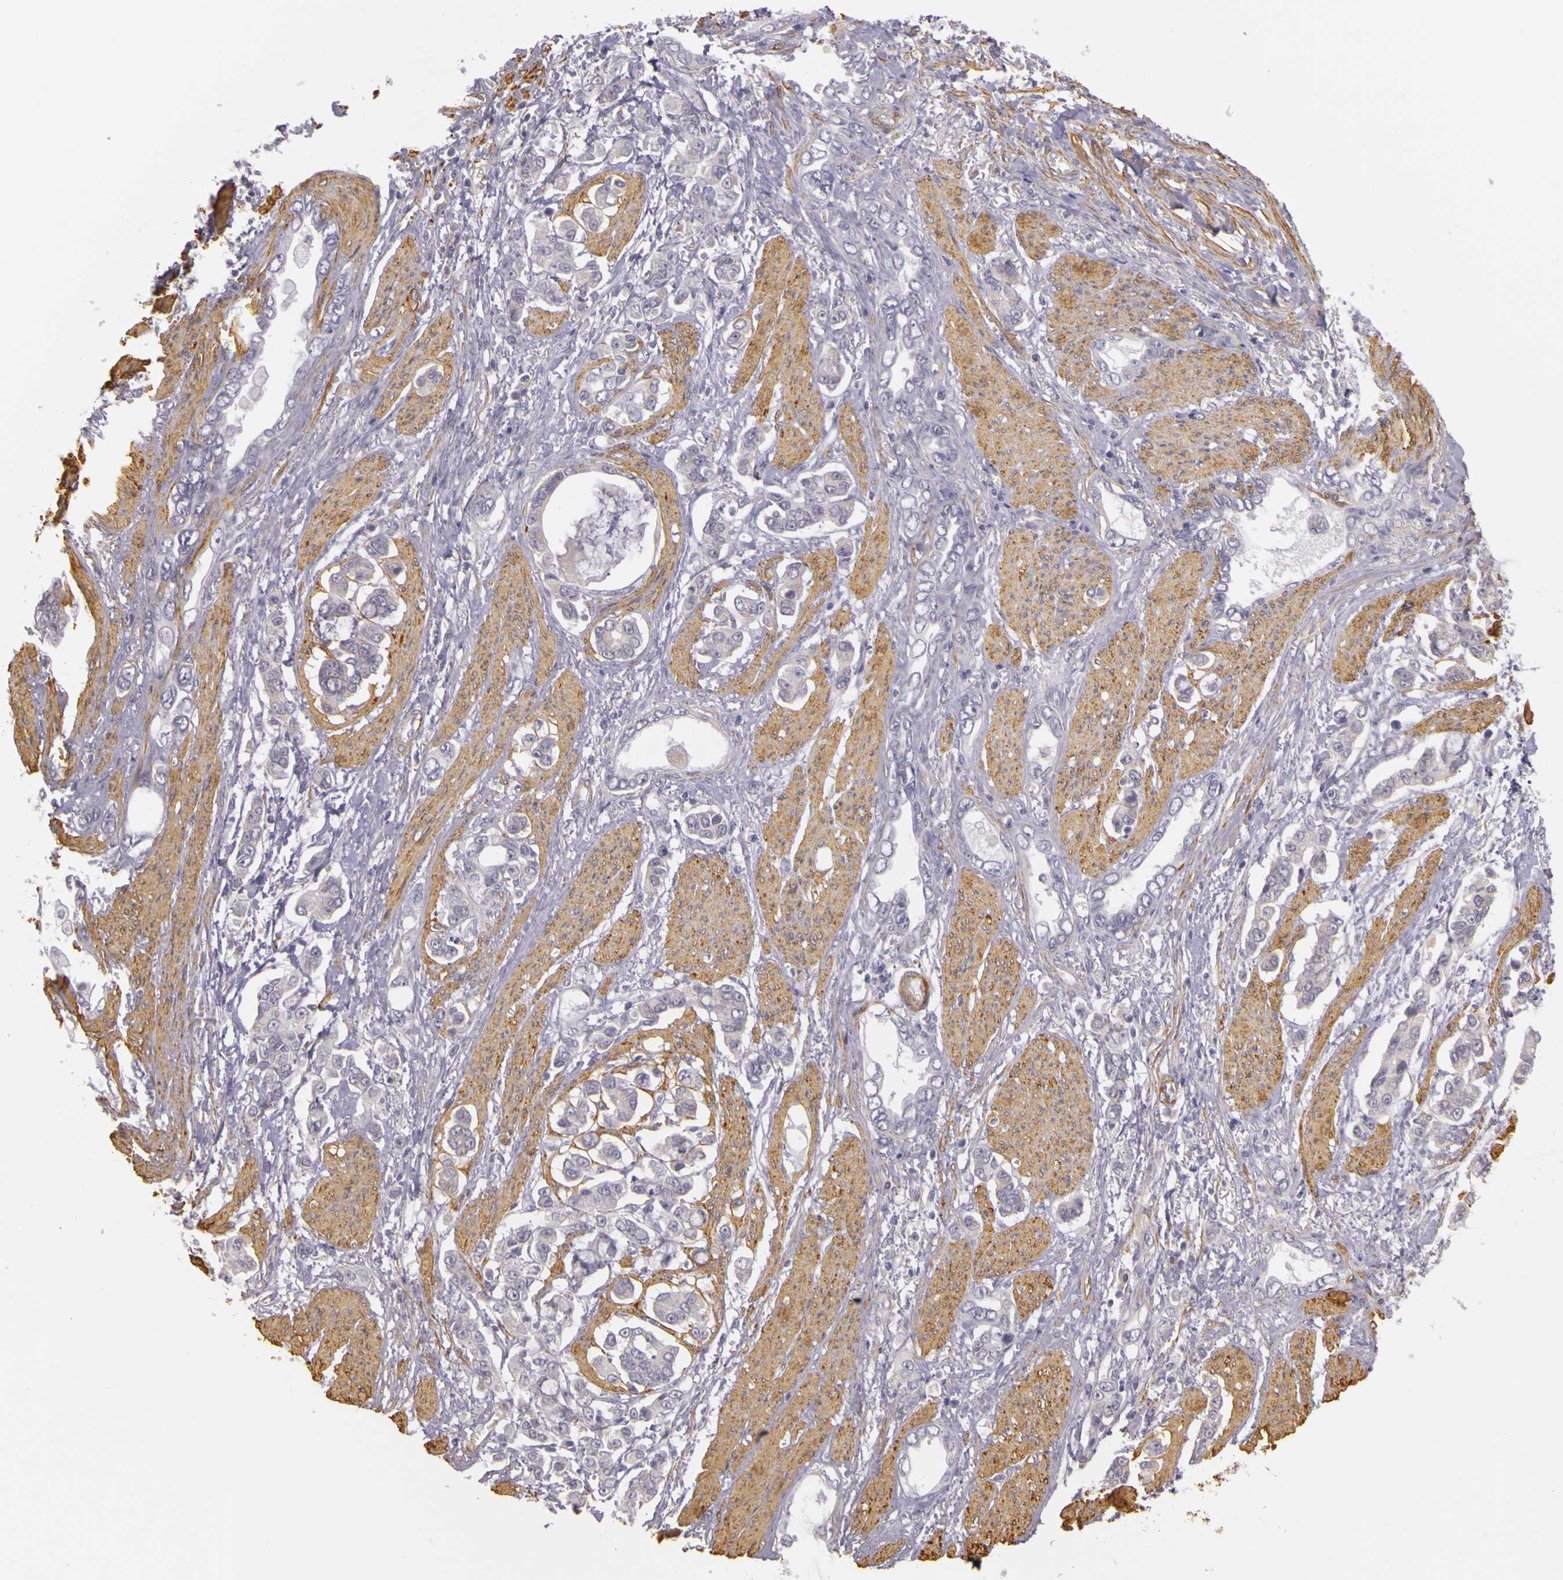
{"staining": {"intensity": "negative", "quantity": "none", "location": "none"}, "tissue": "stomach cancer", "cell_type": "Tumor cells", "image_type": "cancer", "snomed": [{"axis": "morphology", "description": "Adenocarcinoma, NOS"}, {"axis": "topography", "description": "Stomach"}], "caption": "Immunohistochemistry of human stomach cancer shows no staining in tumor cells.", "gene": "CNTN2", "patient": {"sex": "male", "age": 78}}